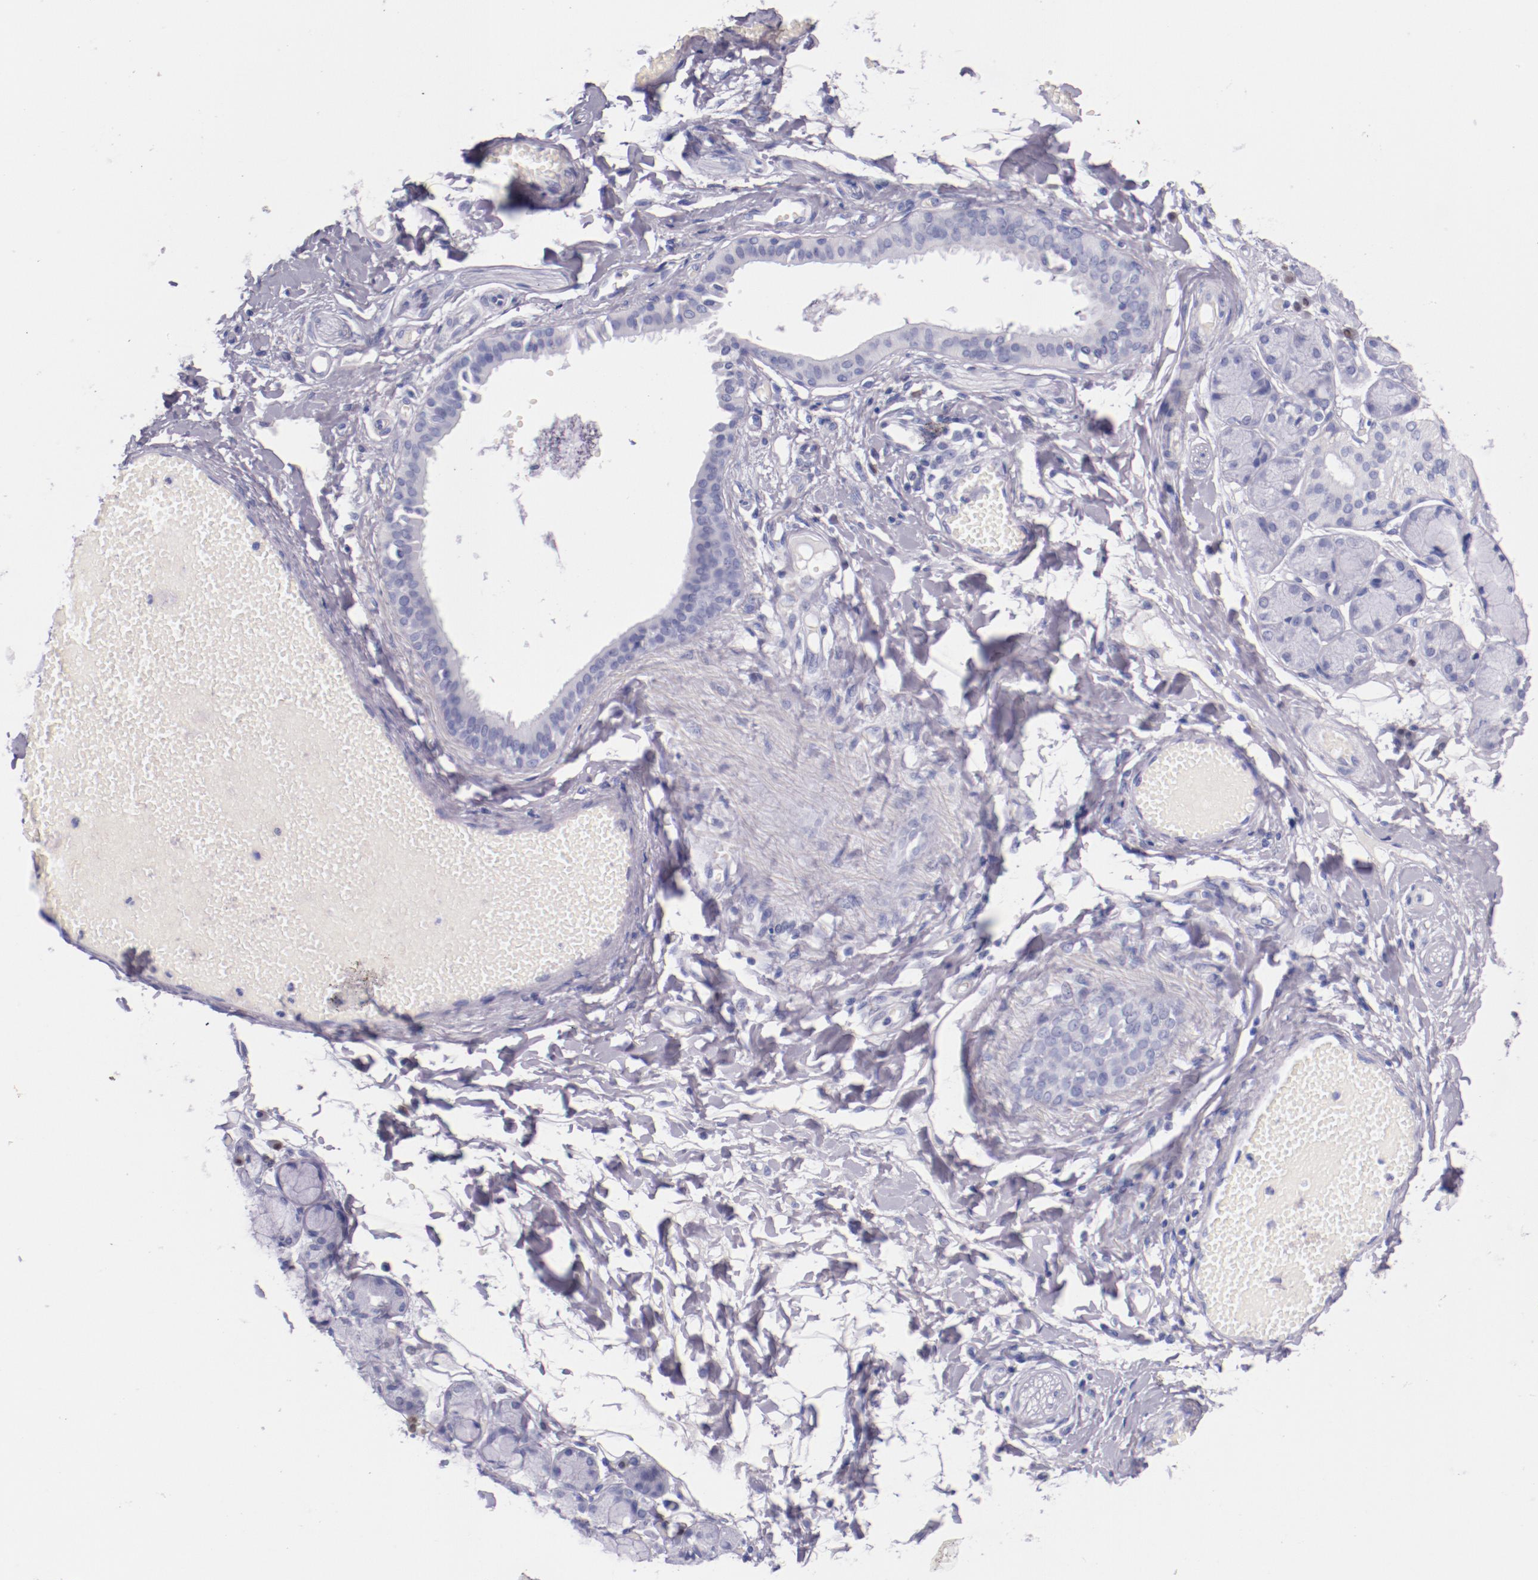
{"staining": {"intensity": "negative", "quantity": "none", "location": "none"}, "tissue": "salivary gland", "cell_type": "Glandular cells", "image_type": "normal", "snomed": [{"axis": "morphology", "description": "Normal tissue, NOS"}, {"axis": "topography", "description": "Skeletal muscle"}, {"axis": "topography", "description": "Oral tissue"}, {"axis": "topography", "description": "Salivary gland"}, {"axis": "topography", "description": "Peripheral nerve tissue"}], "caption": "IHC image of benign salivary gland stained for a protein (brown), which demonstrates no expression in glandular cells.", "gene": "IRF4", "patient": {"sex": "male", "age": 54}}